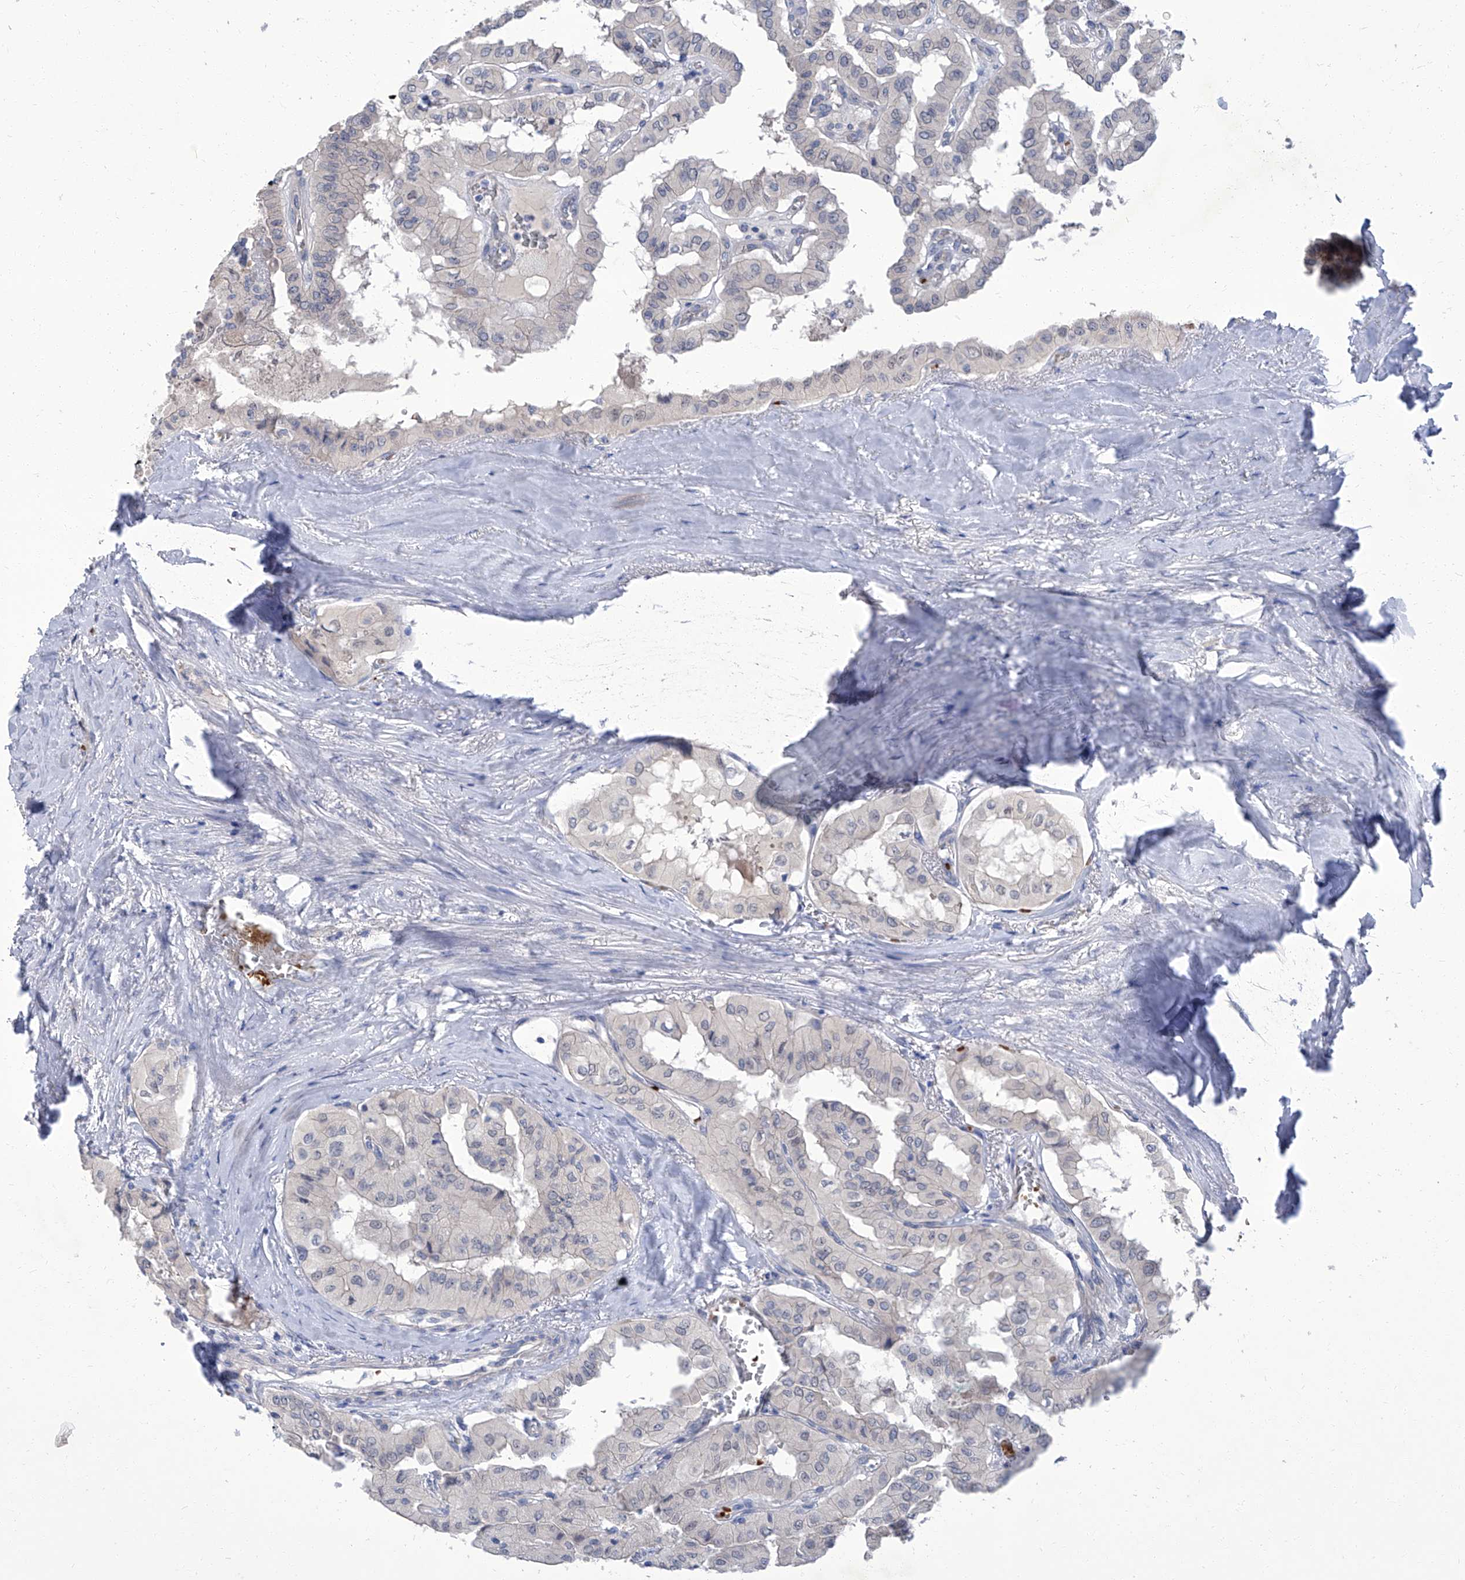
{"staining": {"intensity": "negative", "quantity": "none", "location": "none"}, "tissue": "thyroid cancer", "cell_type": "Tumor cells", "image_type": "cancer", "snomed": [{"axis": "morphology", "description": "Papillary adenocarcinoma, NOS"}, {"axis": "topography", "description": "Thyroid gland"}], "caption": "The histopathology image shows no staining of tumor cells in thyroid cancer (papillary adenocarcinoma). The staining was performed using DAB (3,3'-diaminobenzidine) to visualize the protein expression in brown, while the nuclei were stained in blue with hematoxylin (Magnification: 20x).", "gene": "PARD3", "patient": {"sex": "female", "age": 59}}